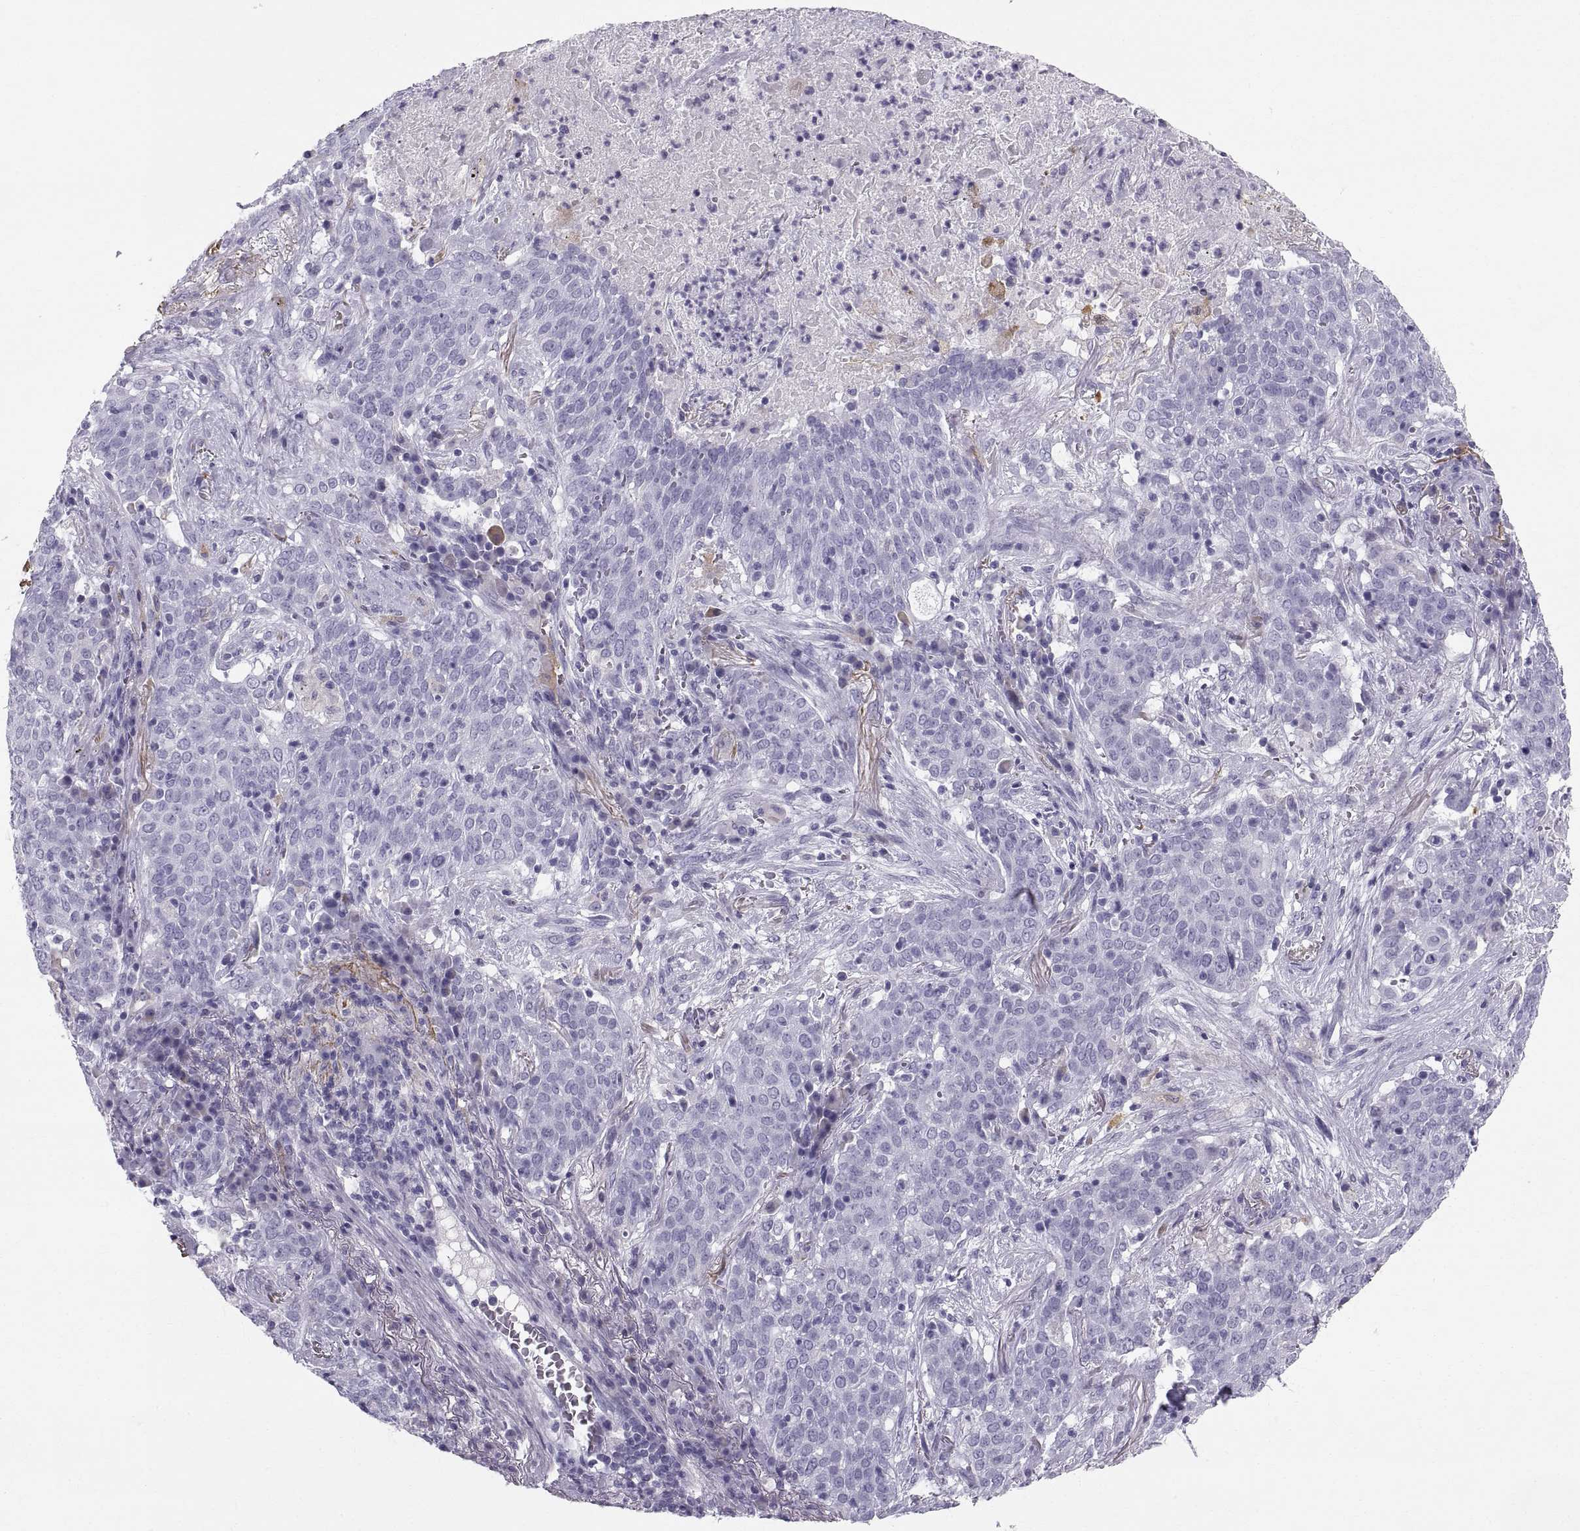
{"staining": {"intensity": "negative", "quantity": "none", "location": "none"}, "tissue": "lung cancer", "cell_type": "Tumor cells", "image_type": "cancer", "snomed": [{"axis": "morphology", "description": "Squamous cell carcinoma, NOS"}, {"axis": "topography", "description": "Lung"}], "caption": "Tumor cells show no significant protein staining in squamous cell carcinoma (lung). Nuclei are stained in blue.", "gene": "SLC22A6", "patient": {"sex": "male", "age": 82}}